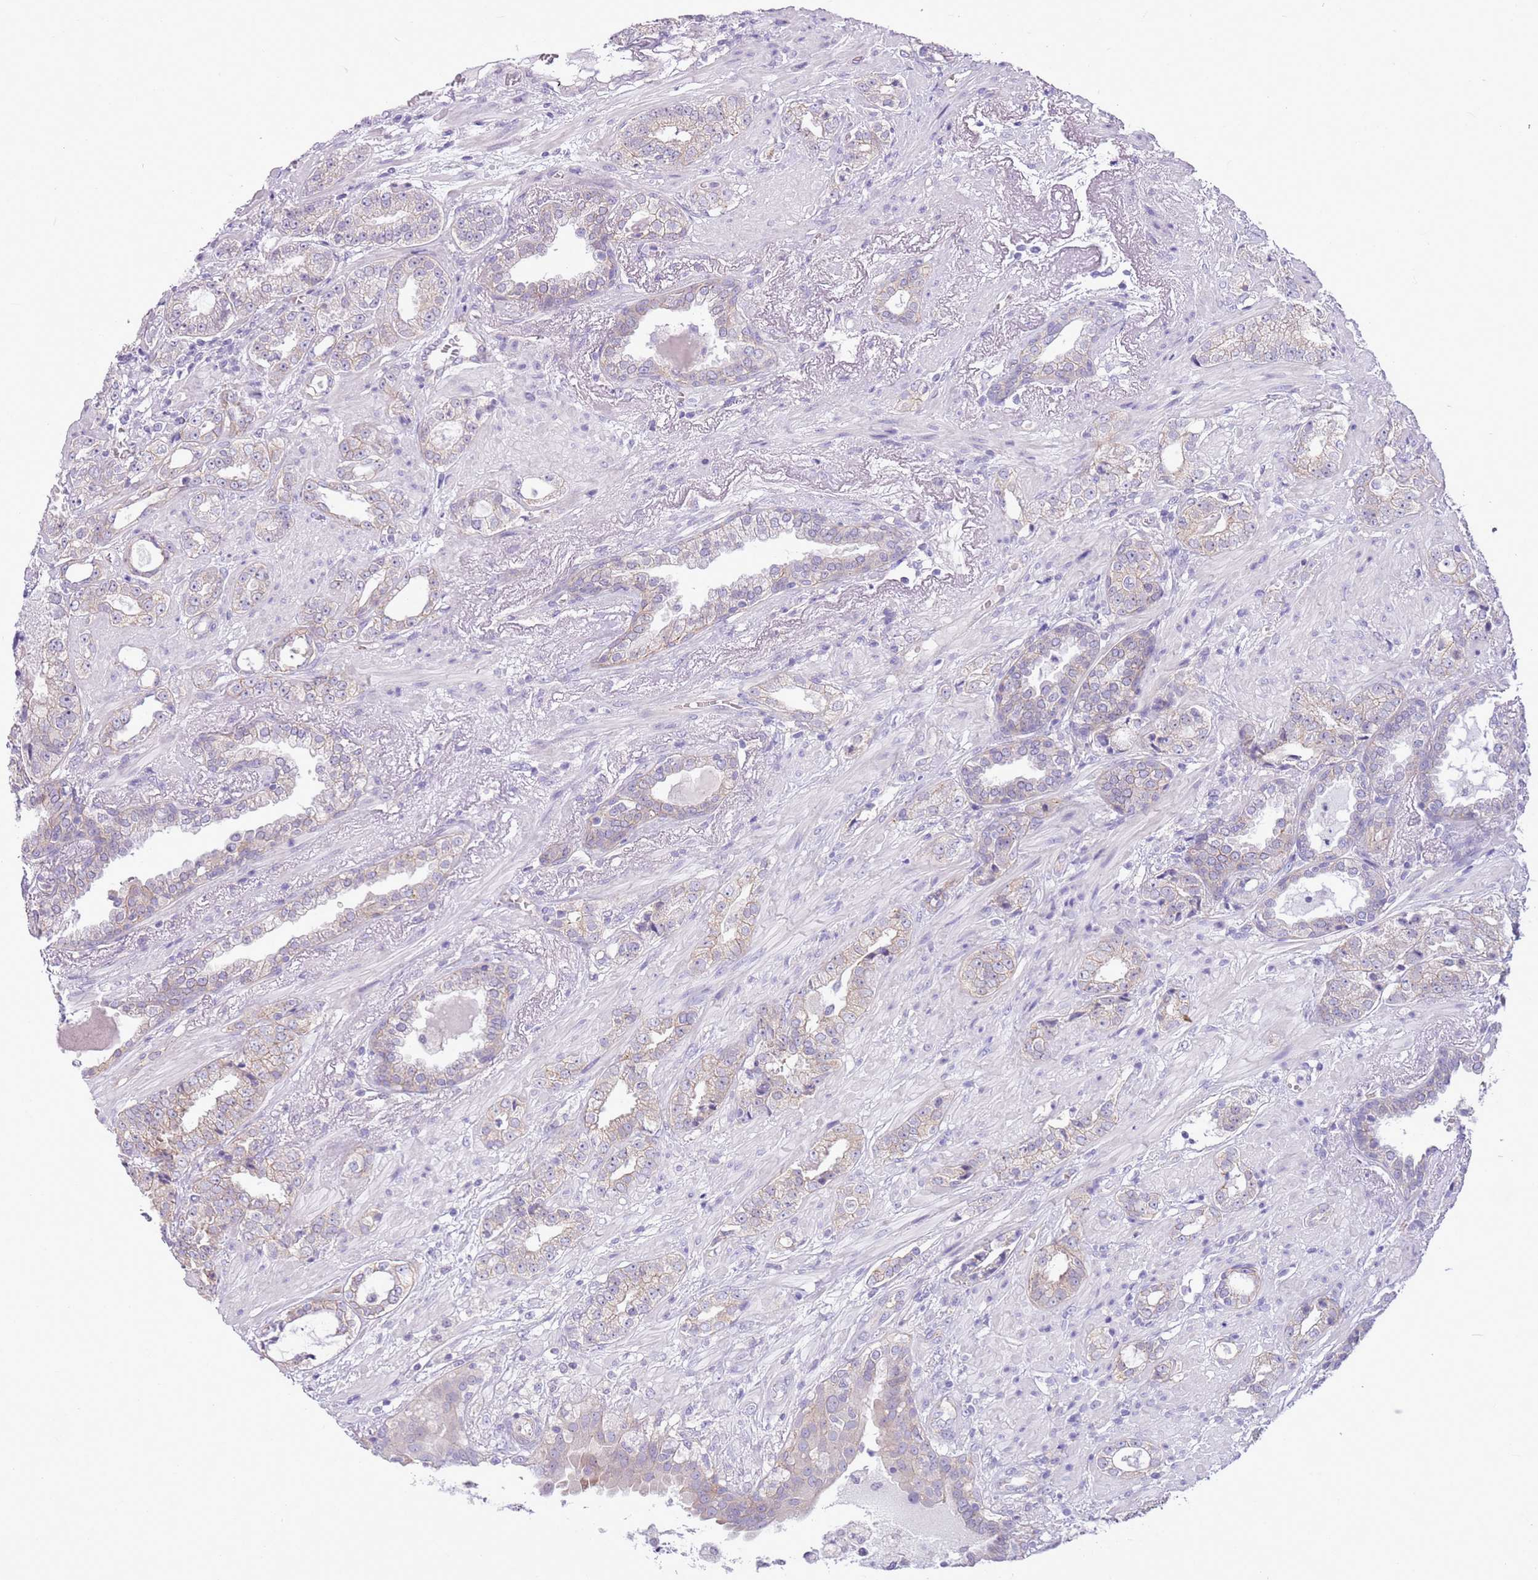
{"staining": {"intensity": "negative", "quantity": "none", "location": "none"}, "tissue": "prostate cancer", "cell_type": "Tumor cells", "image_type": "cancer", "snomed": [{"axis": "morphology", "description": "Adenocarcinoma, High grade"}, {"axis": "topography", "description": "Prostate"}], "caption": "A high-resolution micrograph shows immunohistochemistry (IHC) staining of prostate cancer, which exhibits no significant positivity in tumor cells.", "gene": "PARP8", "patient": {"sex": "male", "age": 71}}